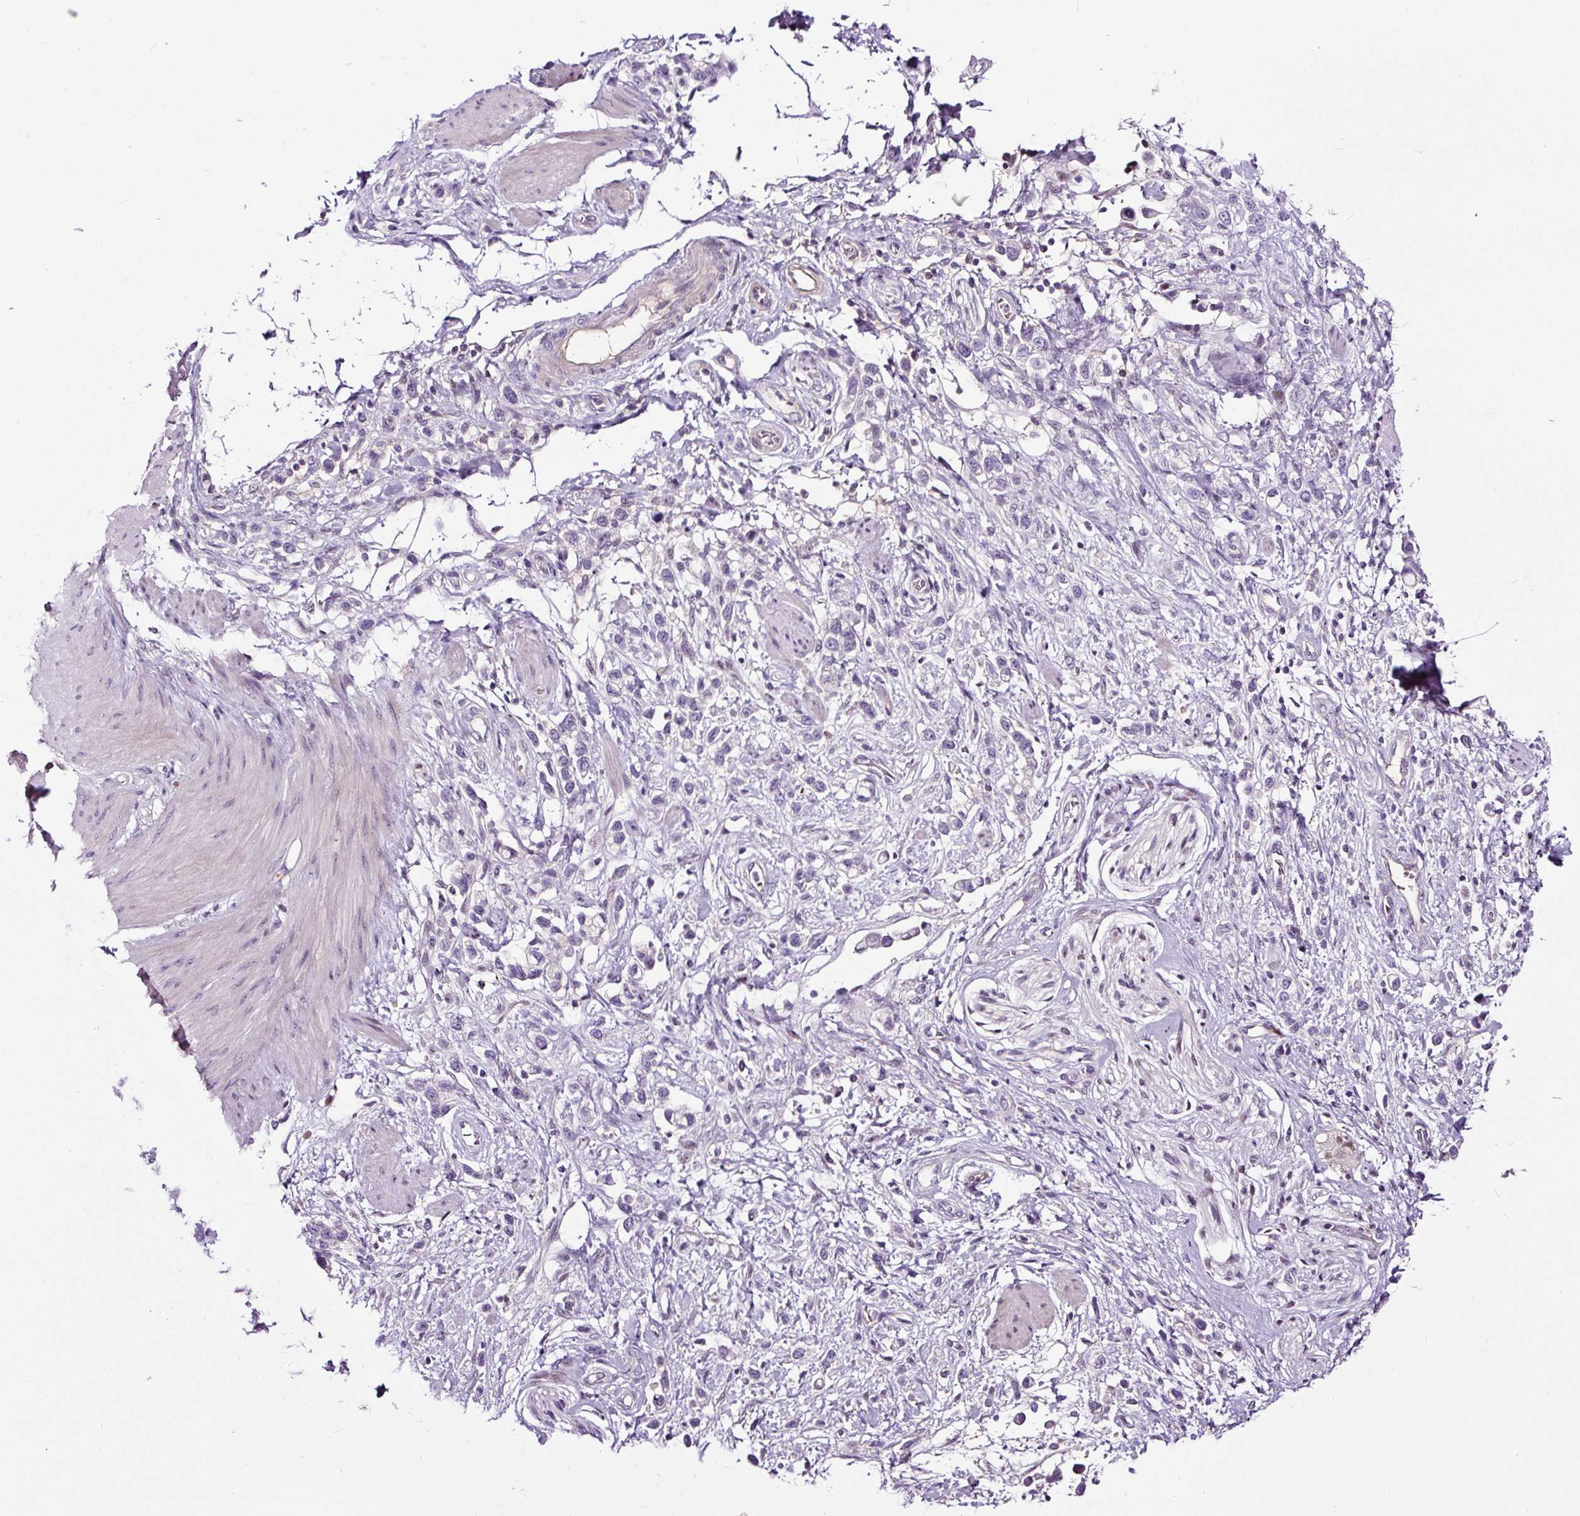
{"staining": {"intensity": "negative", "quantity": "none", "location": "none"}, "tissue": "stomach cancer", "cell_type": "Tumor cells", "image_type": "cancer", "snomed": [{"axis": "morphology", "description": "Adenocarcinoma, NOS"}, {"axis": "topography", "description": "Stomach"}], "caption": "Image shows no protein staining in tumor cells of stomach cancer tissue.", "gene": "LRRC24", "patient": {"sex": "female", "age": 65}}